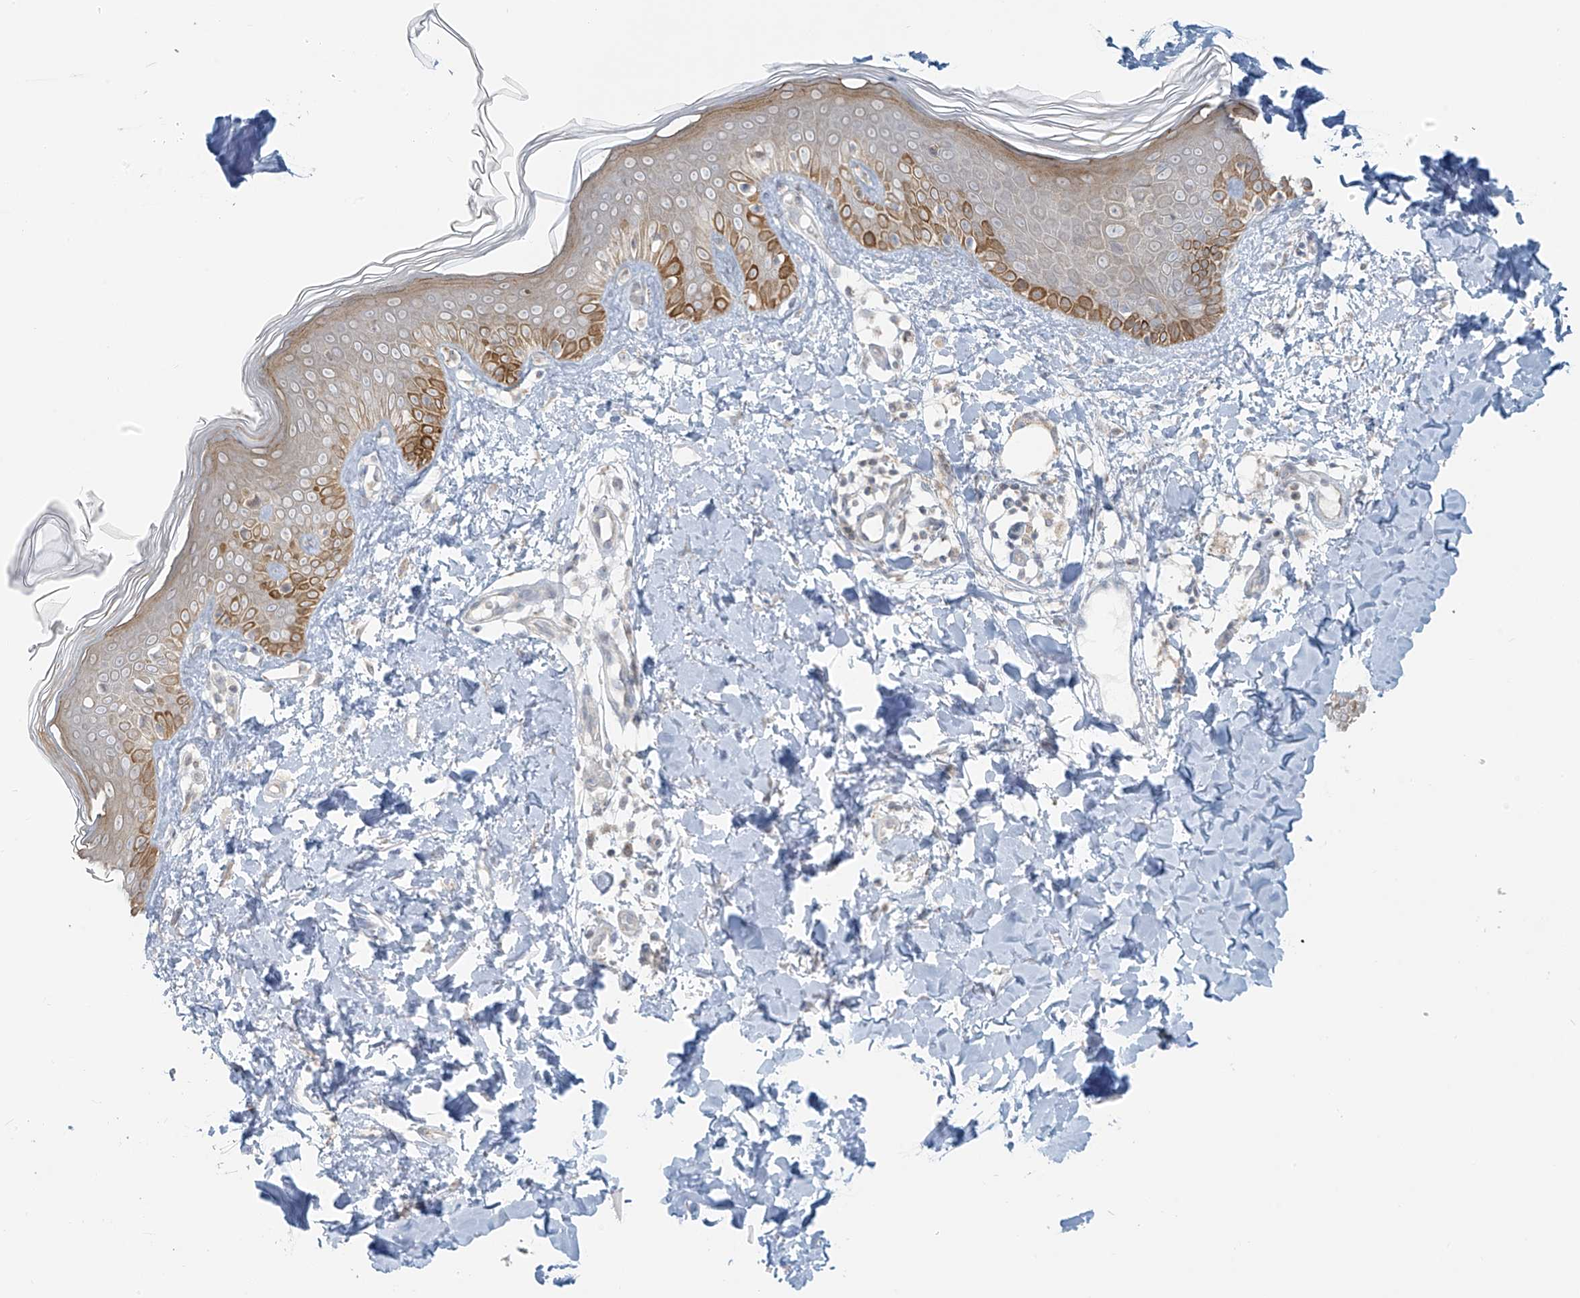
{"staining": {"intensity": "negative", "quantity": "none", "location": "none"}, "tissue": "skin", "cell_type": "Fibroblasts", "image_type": "normal", "snomed": [{"axis": "morphology", "description": "Normal tissue, NOS"}, {"axis": "topography", "description": "Skin"}], "caption": "Immunohistochemistry (IHC) micrograph of benign skin: skin stained with DAB (3,3'-diaminobenzidine) shows no significant protein positivity in fibroblasts.", "gene": "HDDC2", "patient": {"sex": "male", "age": 37}}